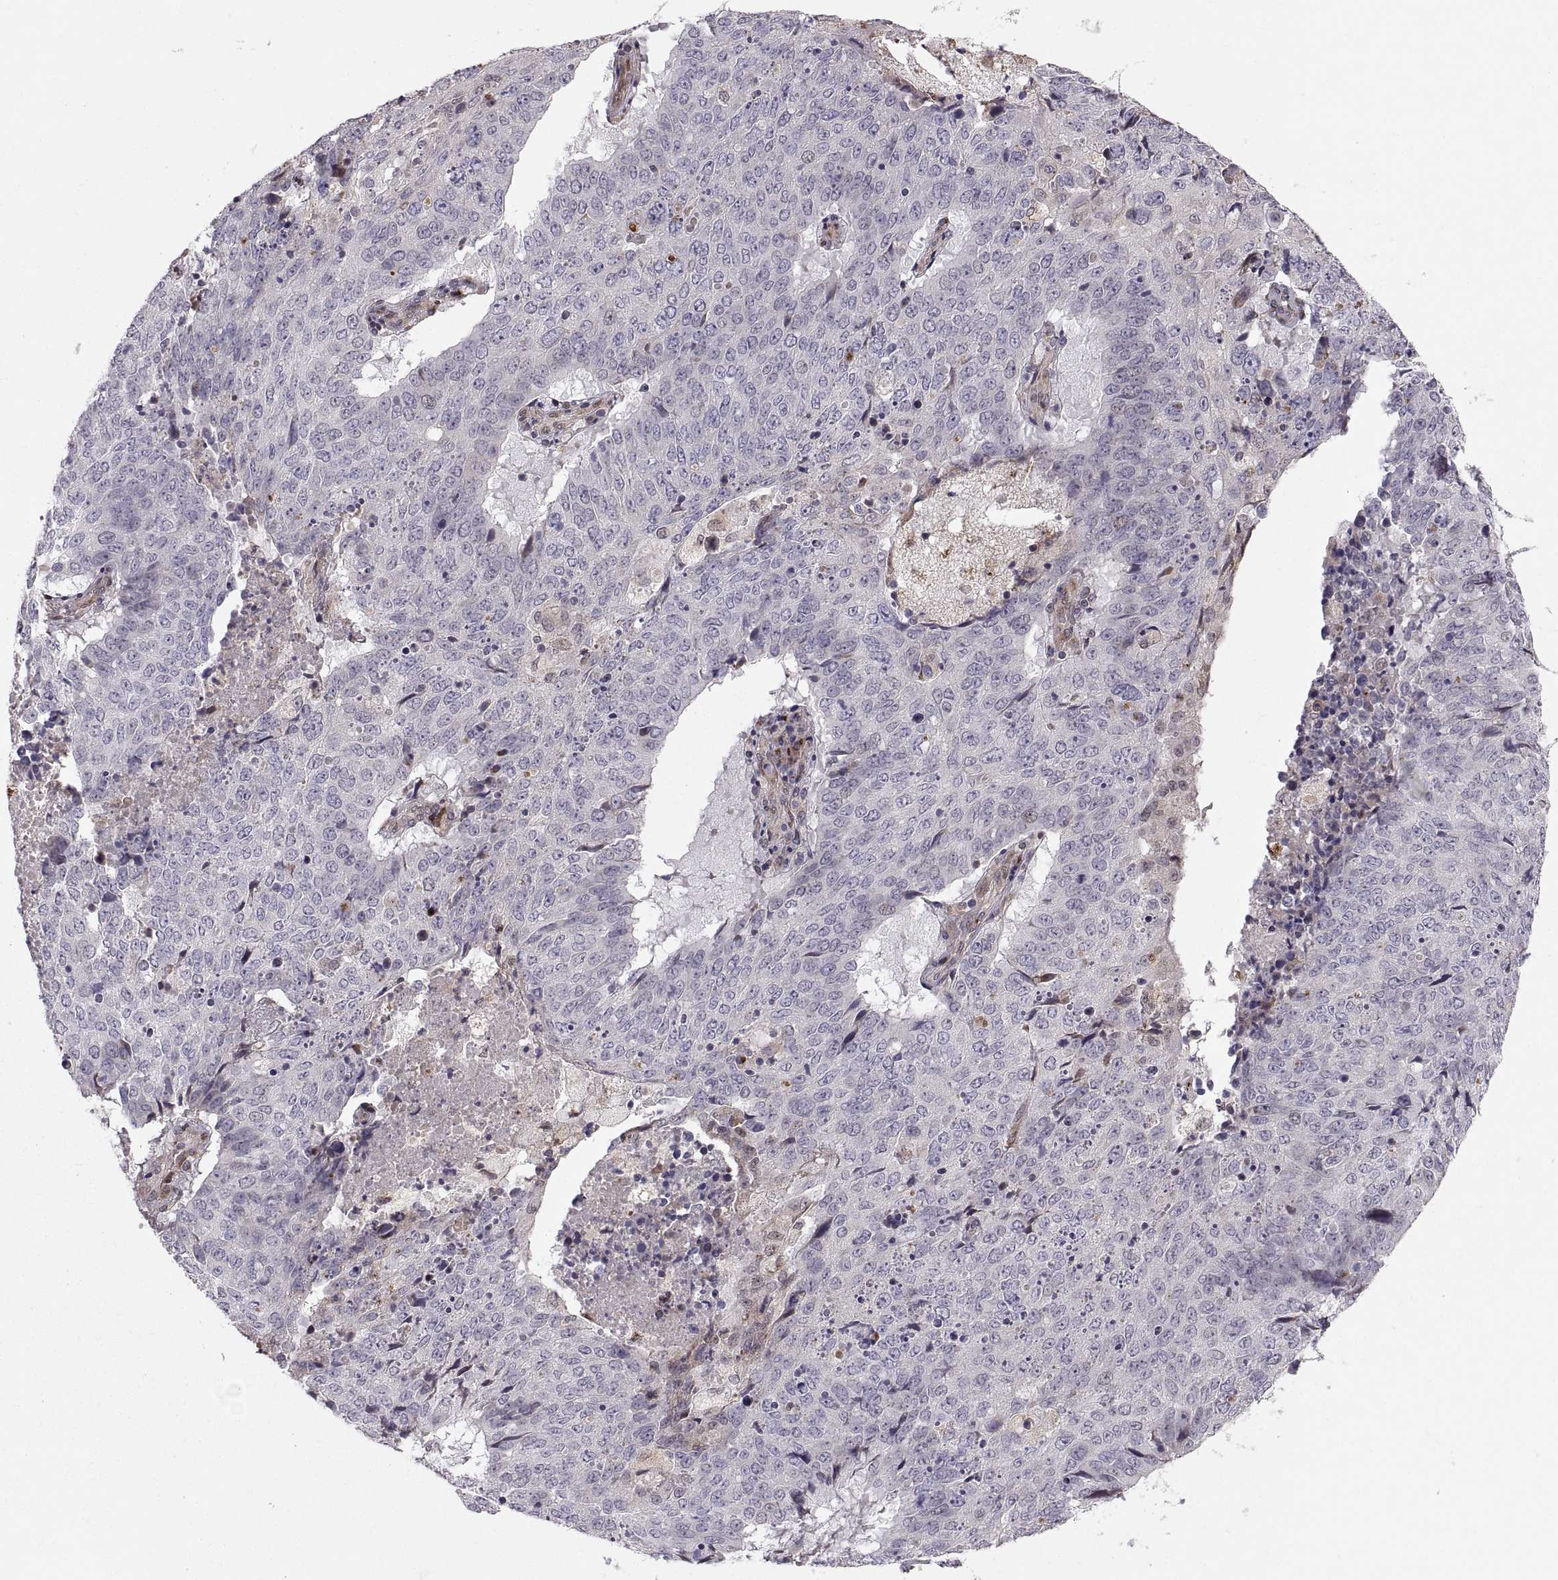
{"staining": {"intensity": "negative", "quantity": "none", "location": "none"}, "tissue": "lung cancer", "cell_type": "Tumor cells", "image_type": "cancer", "snomed": [{"axis": "morphology", "description": "Normal tissue, NOS"}, {"axis": "morphology", "description": "Squamous cell carcinoma, NOS"}, {"axis": "topography", "description": "Bronchus"}, {"axis": "topography", "description": "Lung"}], "caption": "IHC micrograph of neoplastic tissue: squamous cell carcinoma (lung) stained with DAB displays no significant protein positivity in tumor cells.", "gene": "TESC", "patient": {"sex": "male", "age": 64}}